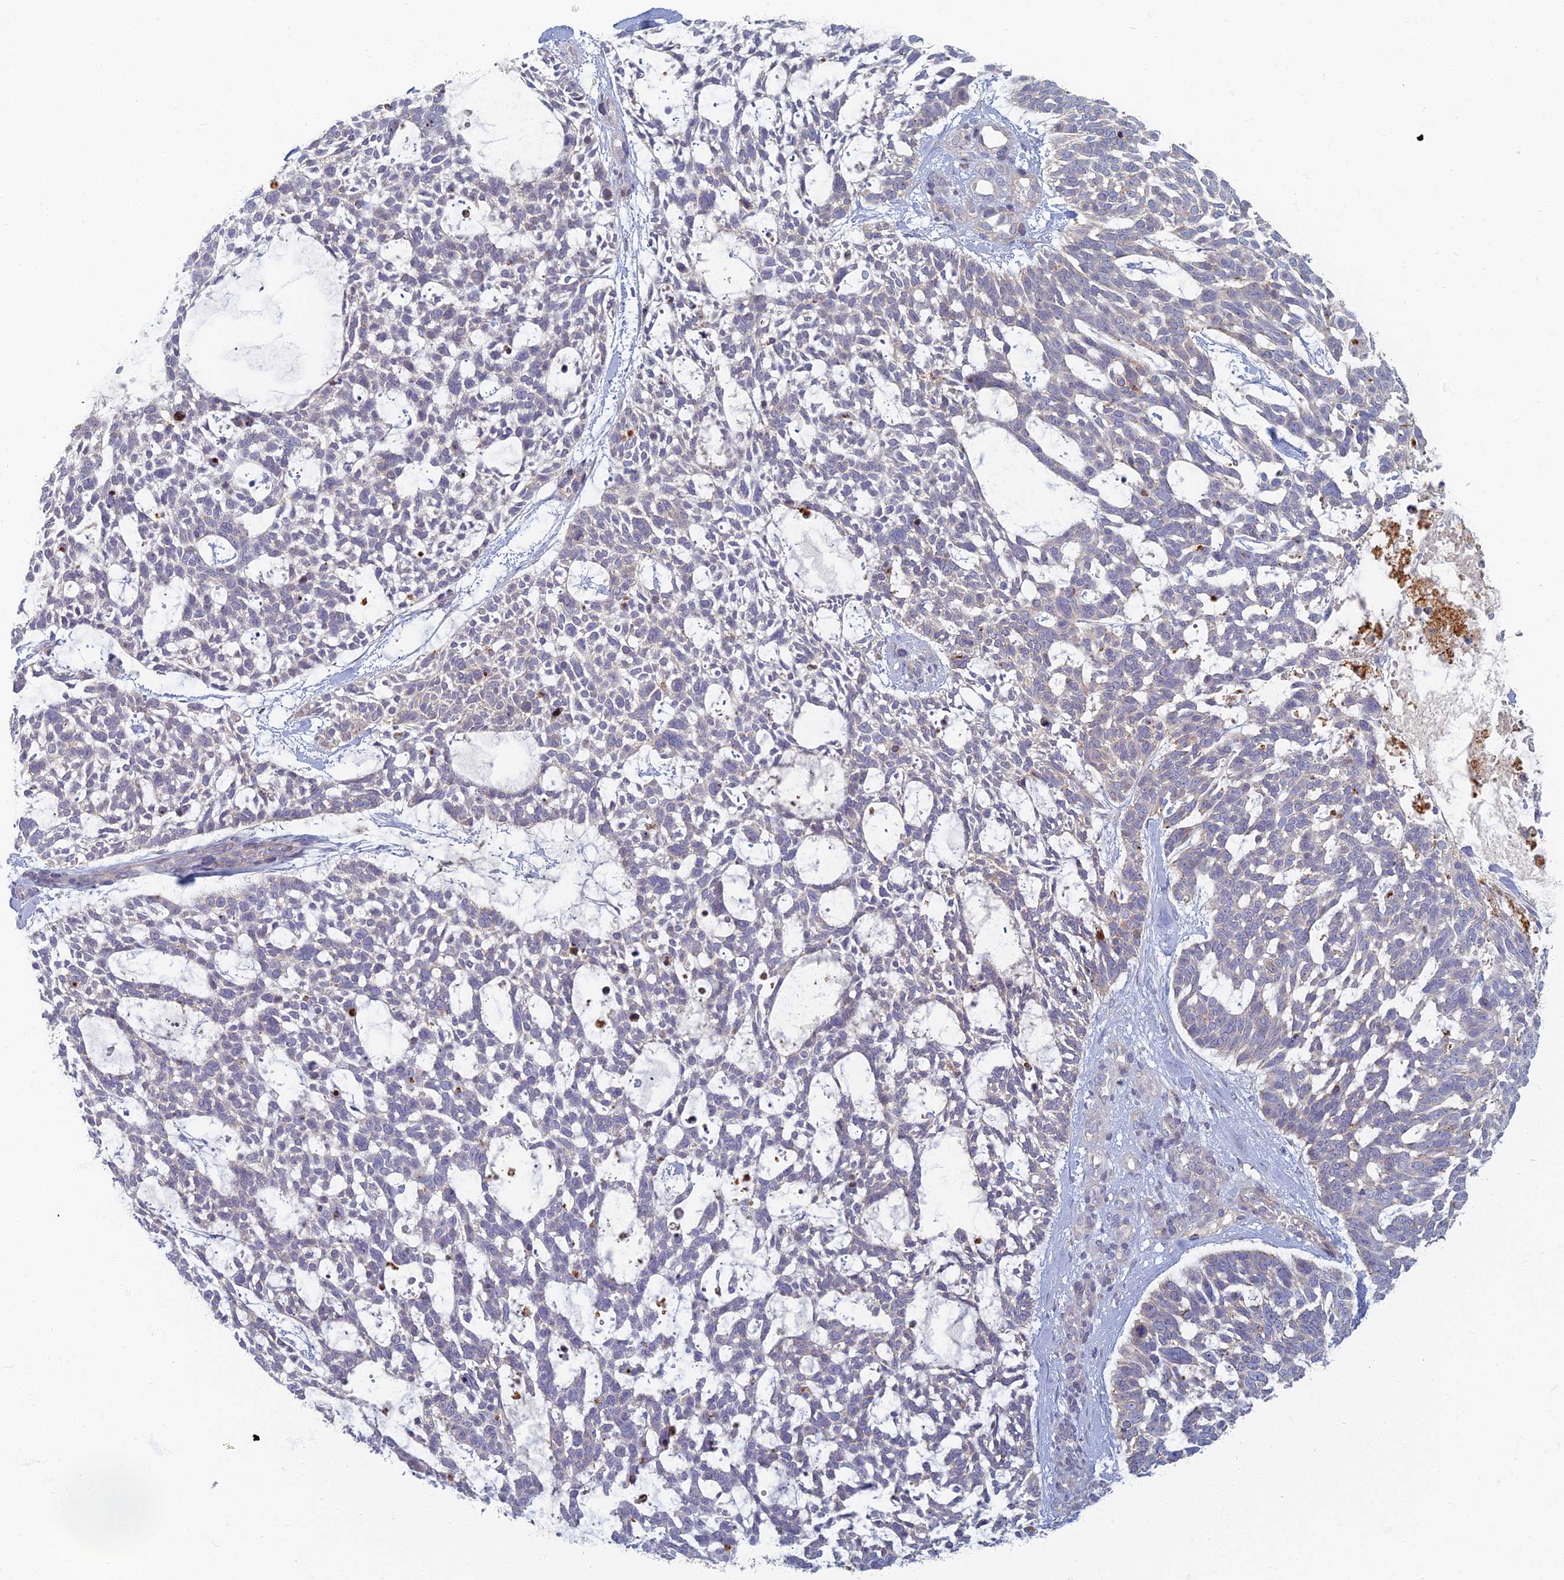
{"staining": {"intensity": "negative", "quantity": "none", "location": "none"}, "tissue": "skin cancer", "cell_type": "Tumor cells", "image_type": "cancer", "snomed": [{"axis": "morphology", "description": "Basal cell carcinoma"}, {"axis": "topography", "description": "Skin"}], "caption": "The immunohistochemistry (IHC) micrograph has no significant expression in tumor cells of skin cancer (basal cell carcinoma) tissue.", "gene": "CHMP4B", "patient": {"sex": "male", "age": 88}}